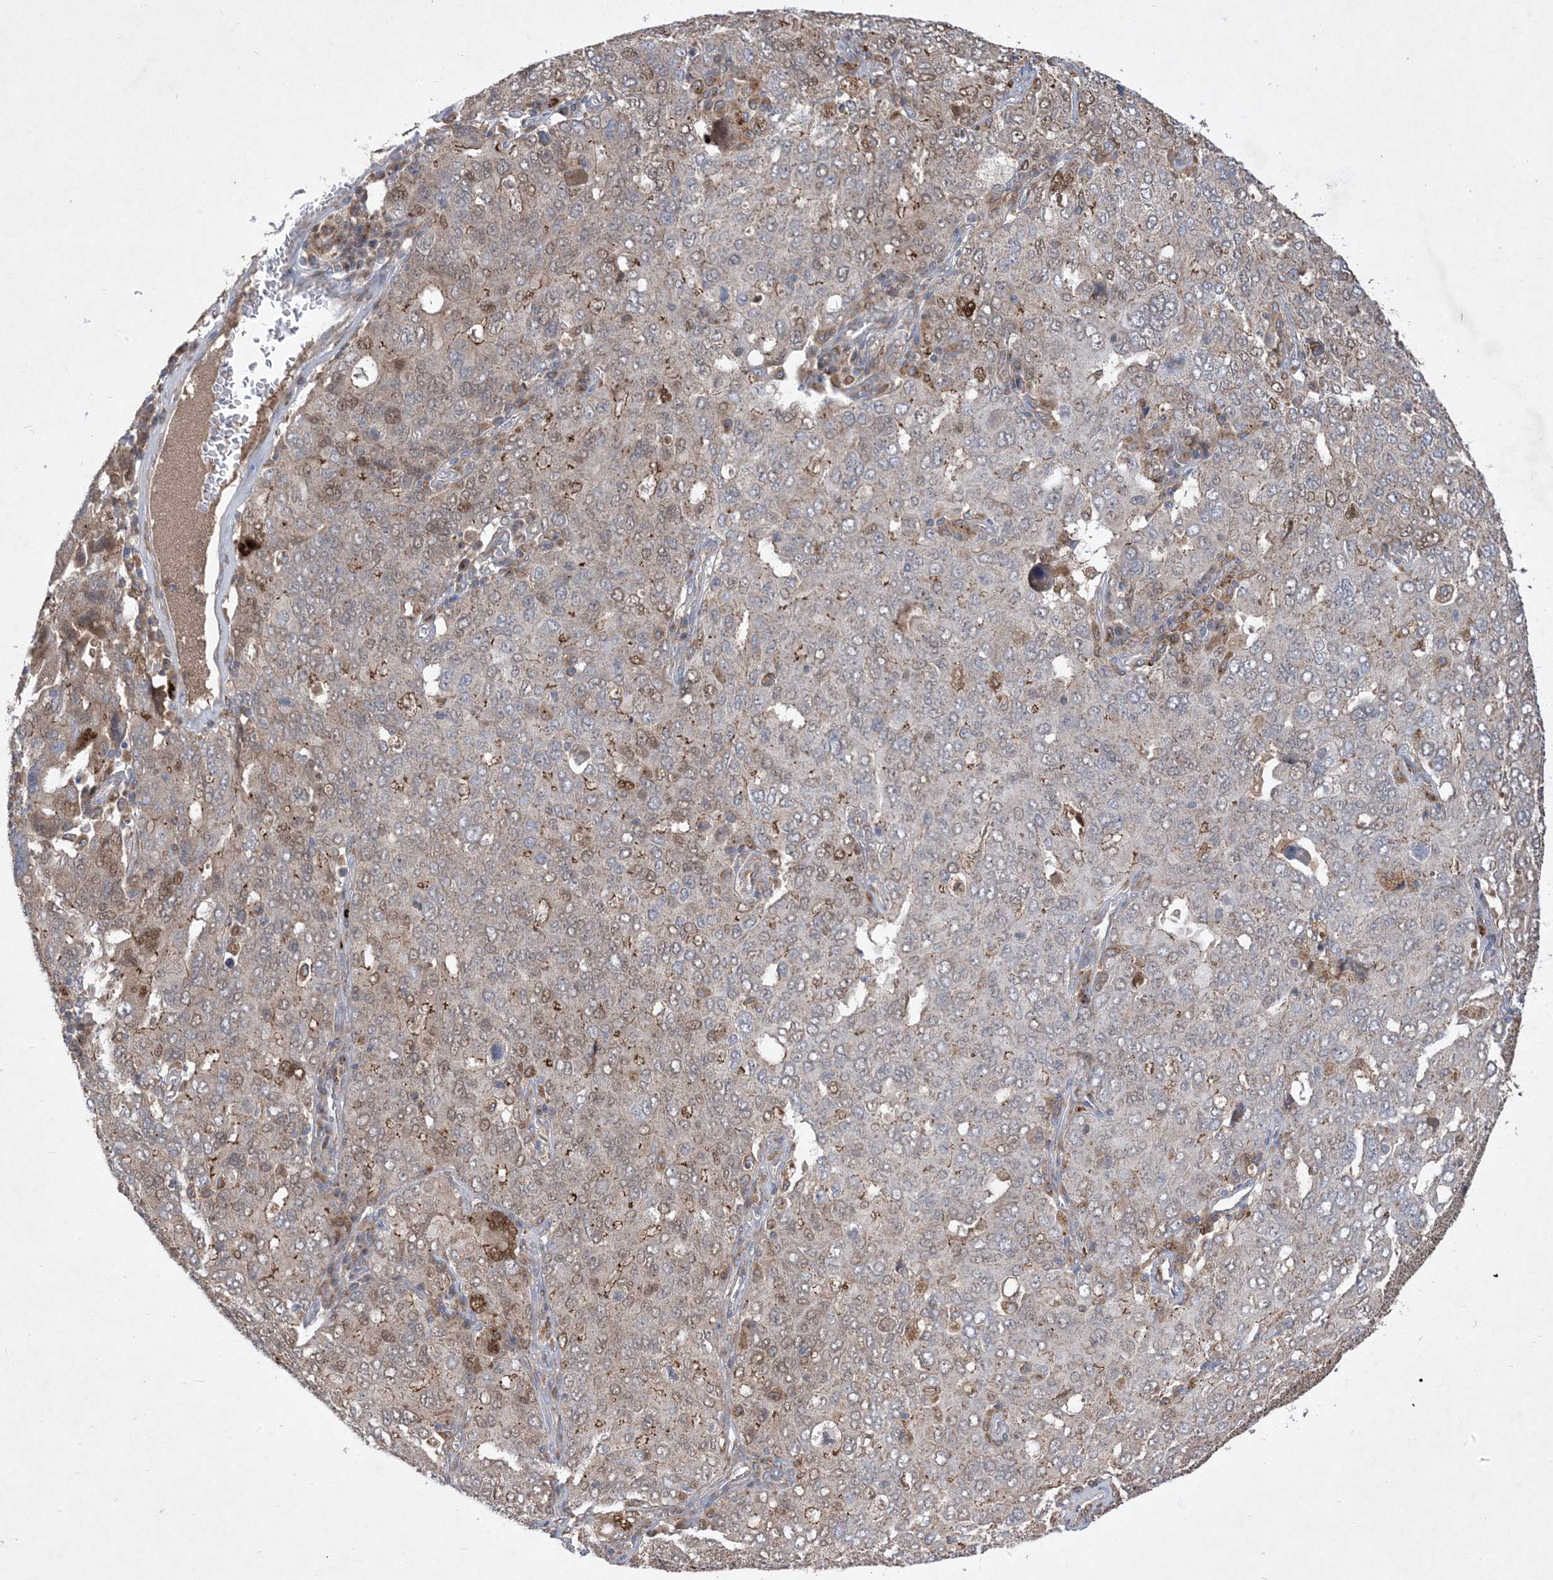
{"staining": {"intensity": "moderate", "quantity": "<25%", "location": "cytoplasmic/membranous"}, "tissue": "ovarian cancer", "cell_type": "Tumor cells", "image_type": "cancer", "snomed": [{"axis": "morphology", "description": "Carcinoma, endometroid"}, {"axis": "topography", "description": "Ovary"}], "caption": "Immunohistochemistry (IHC) histopathology image of human endometroid carcinoma (ovarian) stained for a protein (brown), which shows low levels of moderate cytoplasmic/membranous expression in about <25% of tumor cells.", "gene": "MASP2", "patient": {"sex": "female", "age": 62}}